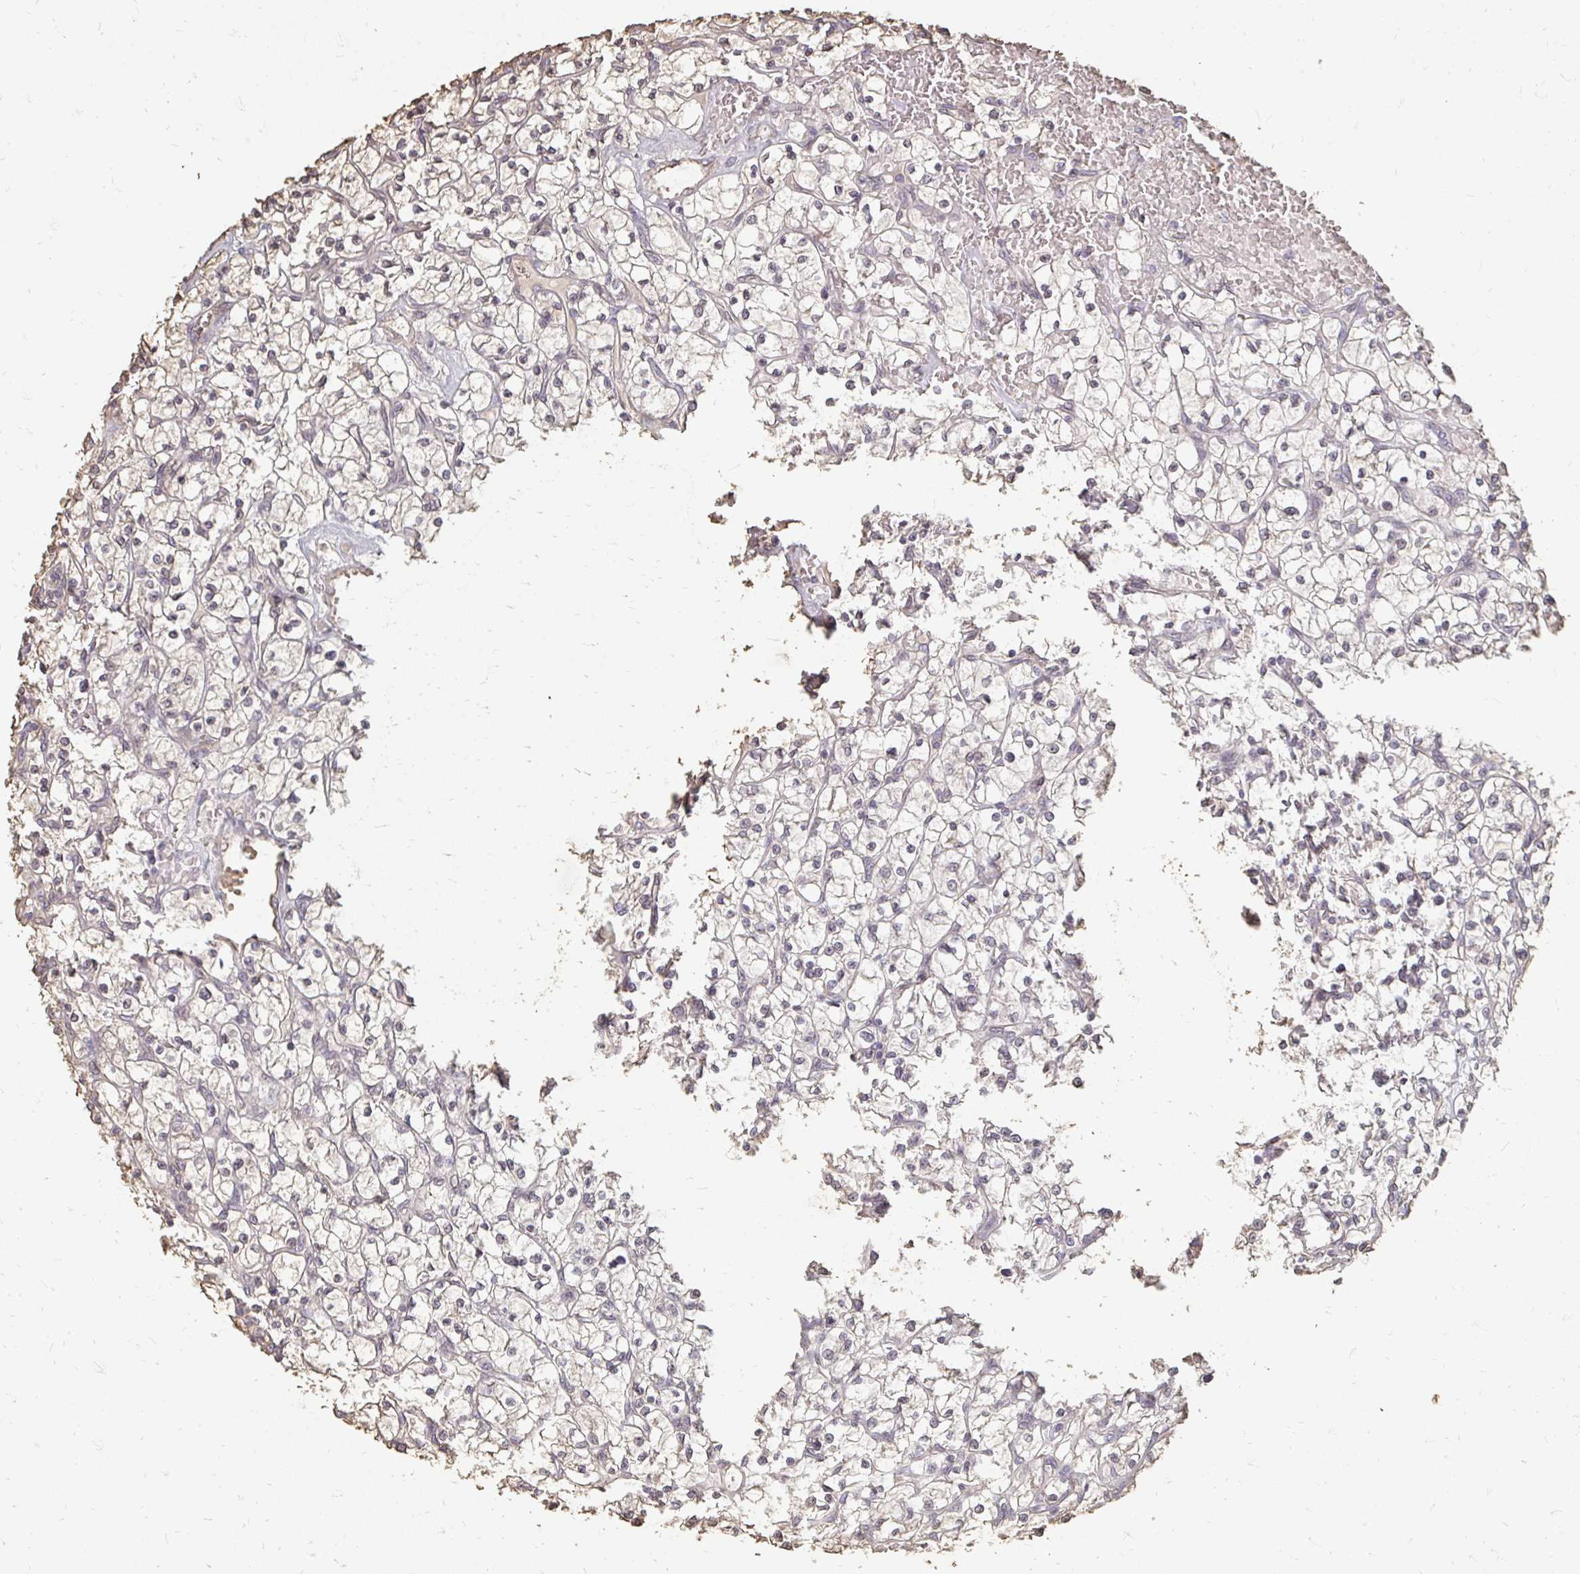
{"staining": {"intensity": "weak", "quantity": "<25%", "location": "cytoplasmic/membranous"}, "tissue": "renal cancer", "cell_type": "Tumor cells", "image_type": "cancer", "snomed": [{"axis": "morphology", "description": "Adenocarcinoma, NOS"}, {"axis": "topography", "description": "Kidney"}], "caption": "The image demonstrates no staining of tumor cells in renal cancer.", "gene": "GPC5", "patient": {"sex": "female", "age": 64}}